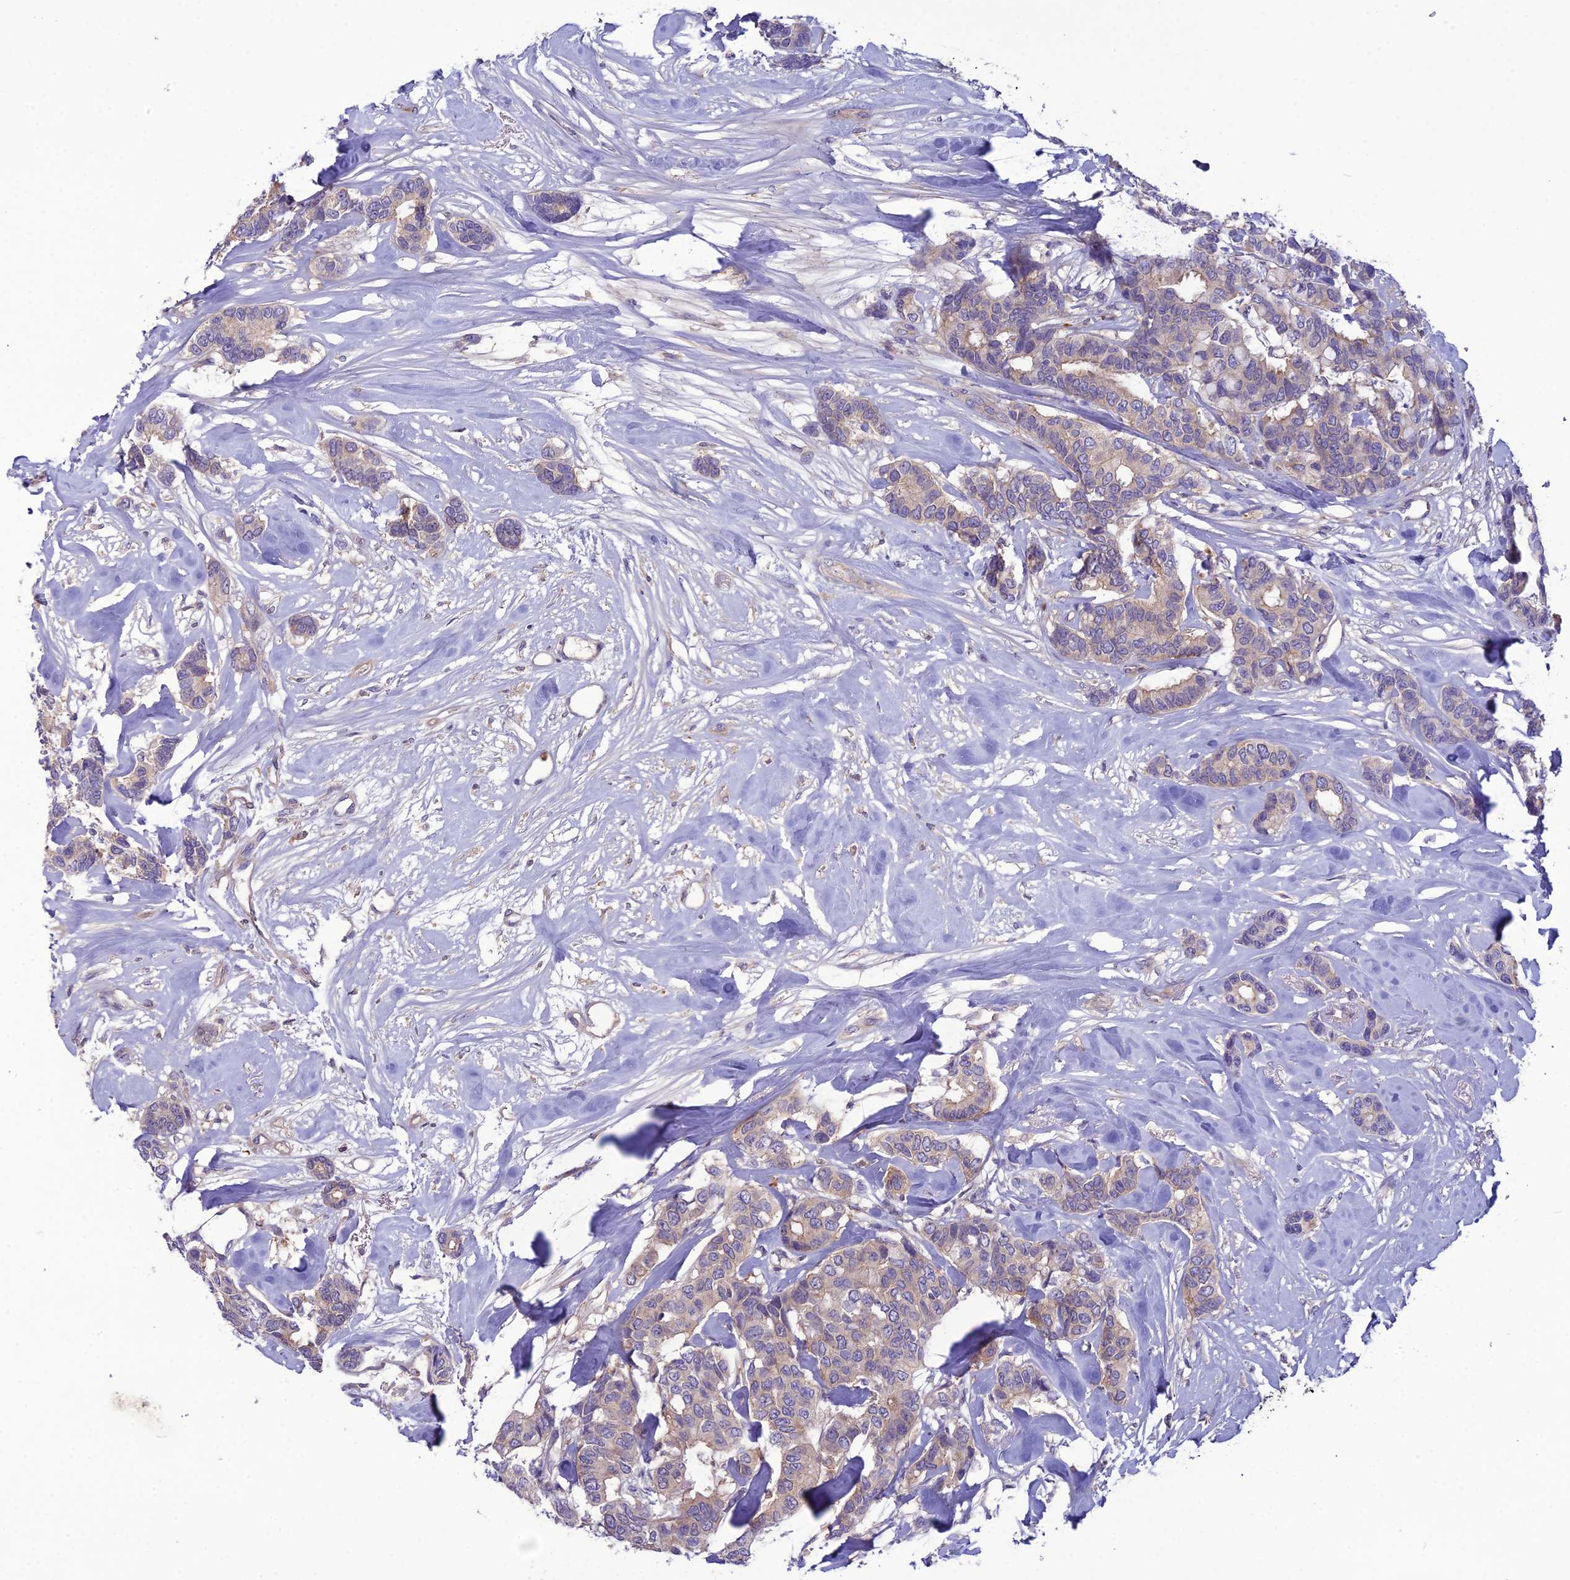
{"staining": {"intensity": "weak", "quantity": "<25%", "location": "cytoplasmic/membranous"}, "tissue": "breast cancer", "cell_type": "Tumor cells", "image_type": "cancer", "snomed": [{"axis": "morphology", "description": "Duct carcinoma"}, {"axis": "topography", "description": "Breast"}], "caption": "There is no significant positivity in tumor cells of breast intraductal carcinoma.", "gene": "GDF6", "patient": {"sex": "female", "age": 87}}